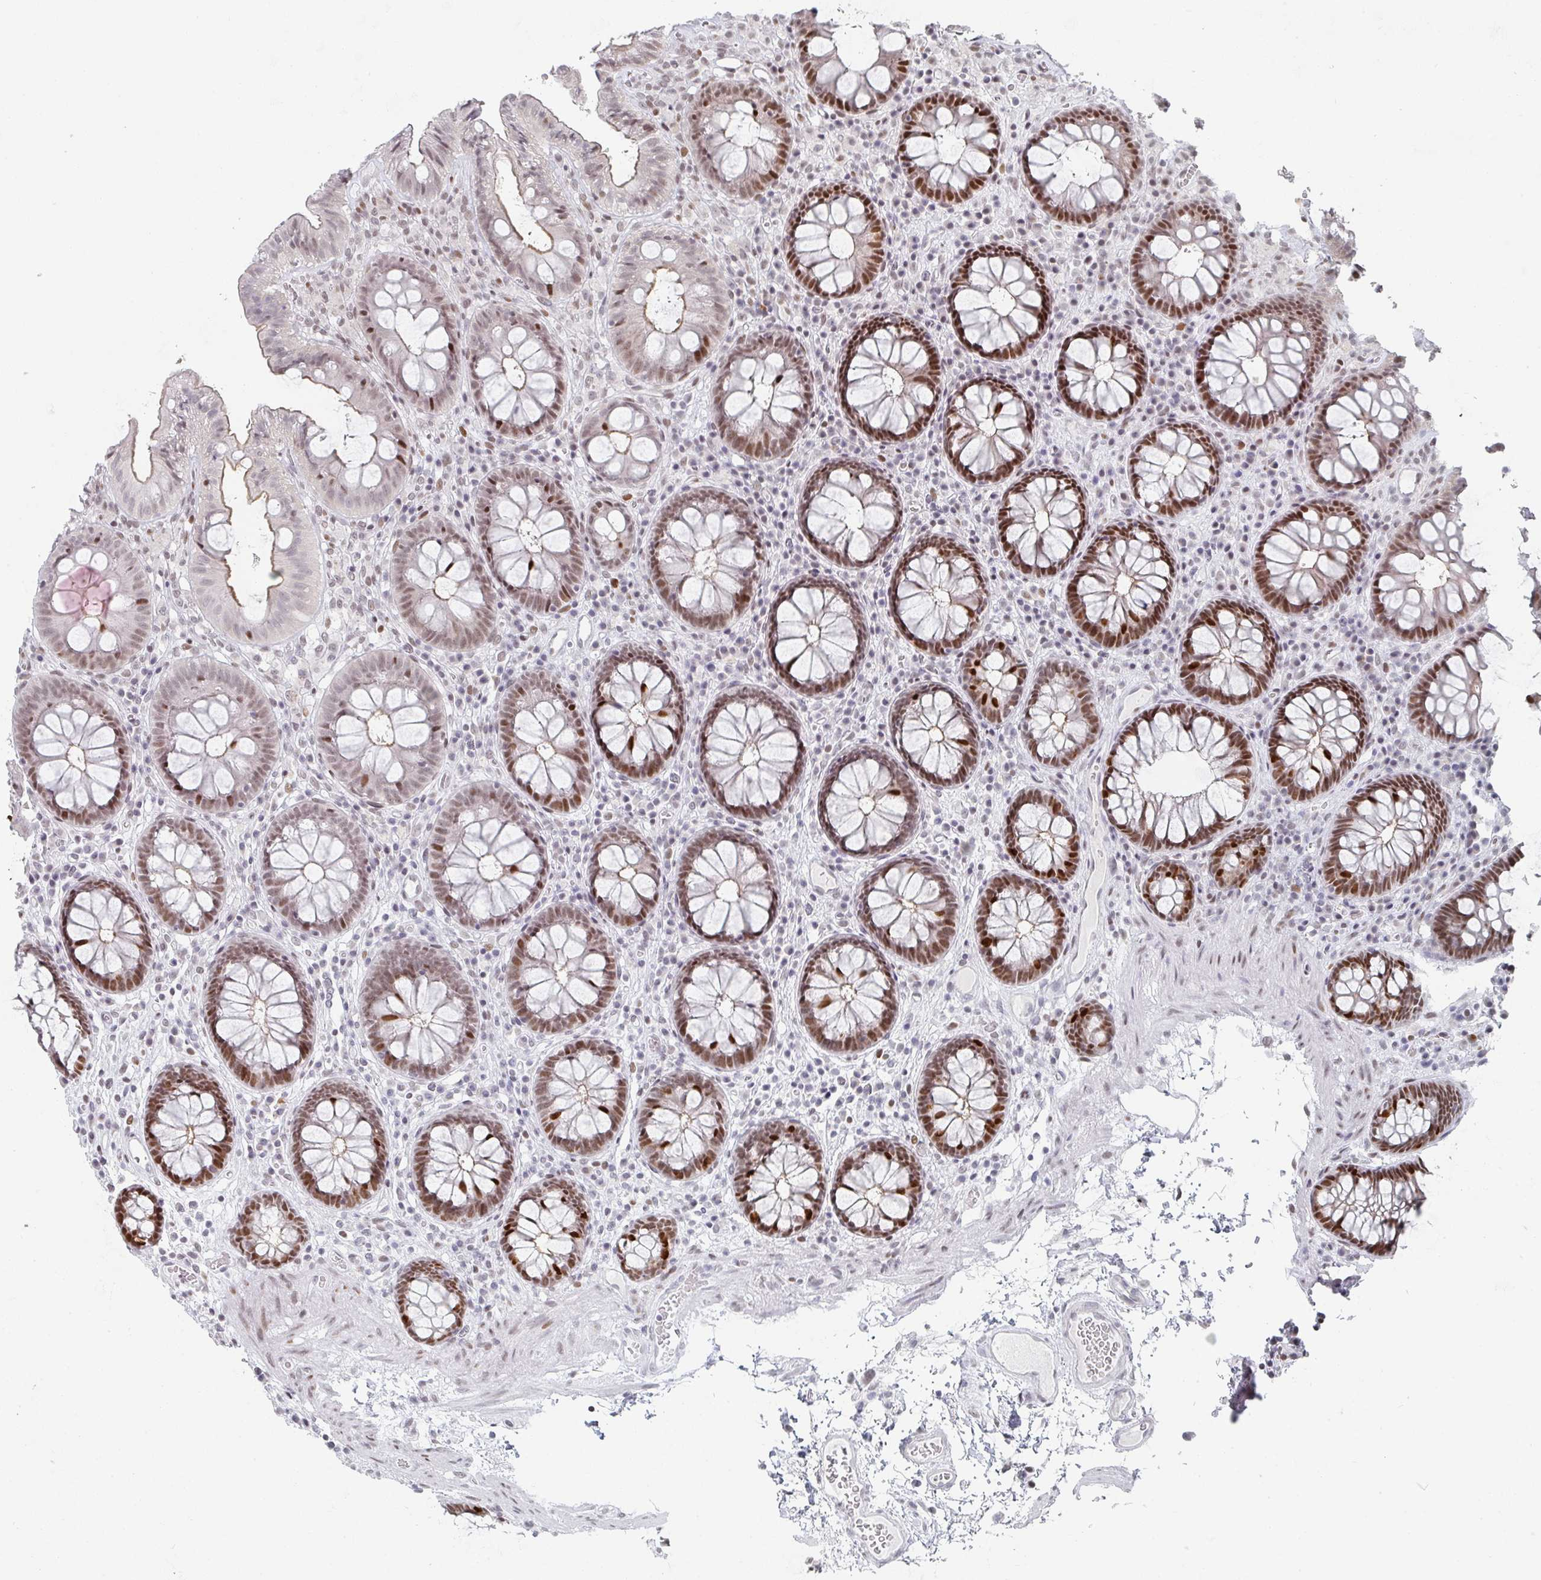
{"staining": {"intensity": "negative", "quantity": "none", "location": "none"}, "tissue": "colon", "cell_type": "Endothelial cells", "image_type": "normal", "snomed": [{"axis": "morphology", "description": "Normal tissue, NOS"}, {"axis": "topography", "description": "Colon"}, {"axis": "topography", "description": "Peripheral nerve tissue"}], "caption": "The IHC histopathology image has no significant positivity in endothelial cells of colon. (Brightfield microscopy of DAB immunohistochemistry (IHC) at high magnification).", "gene": "POU2AF2", "patient": {"sex": "male", "age": 84}}